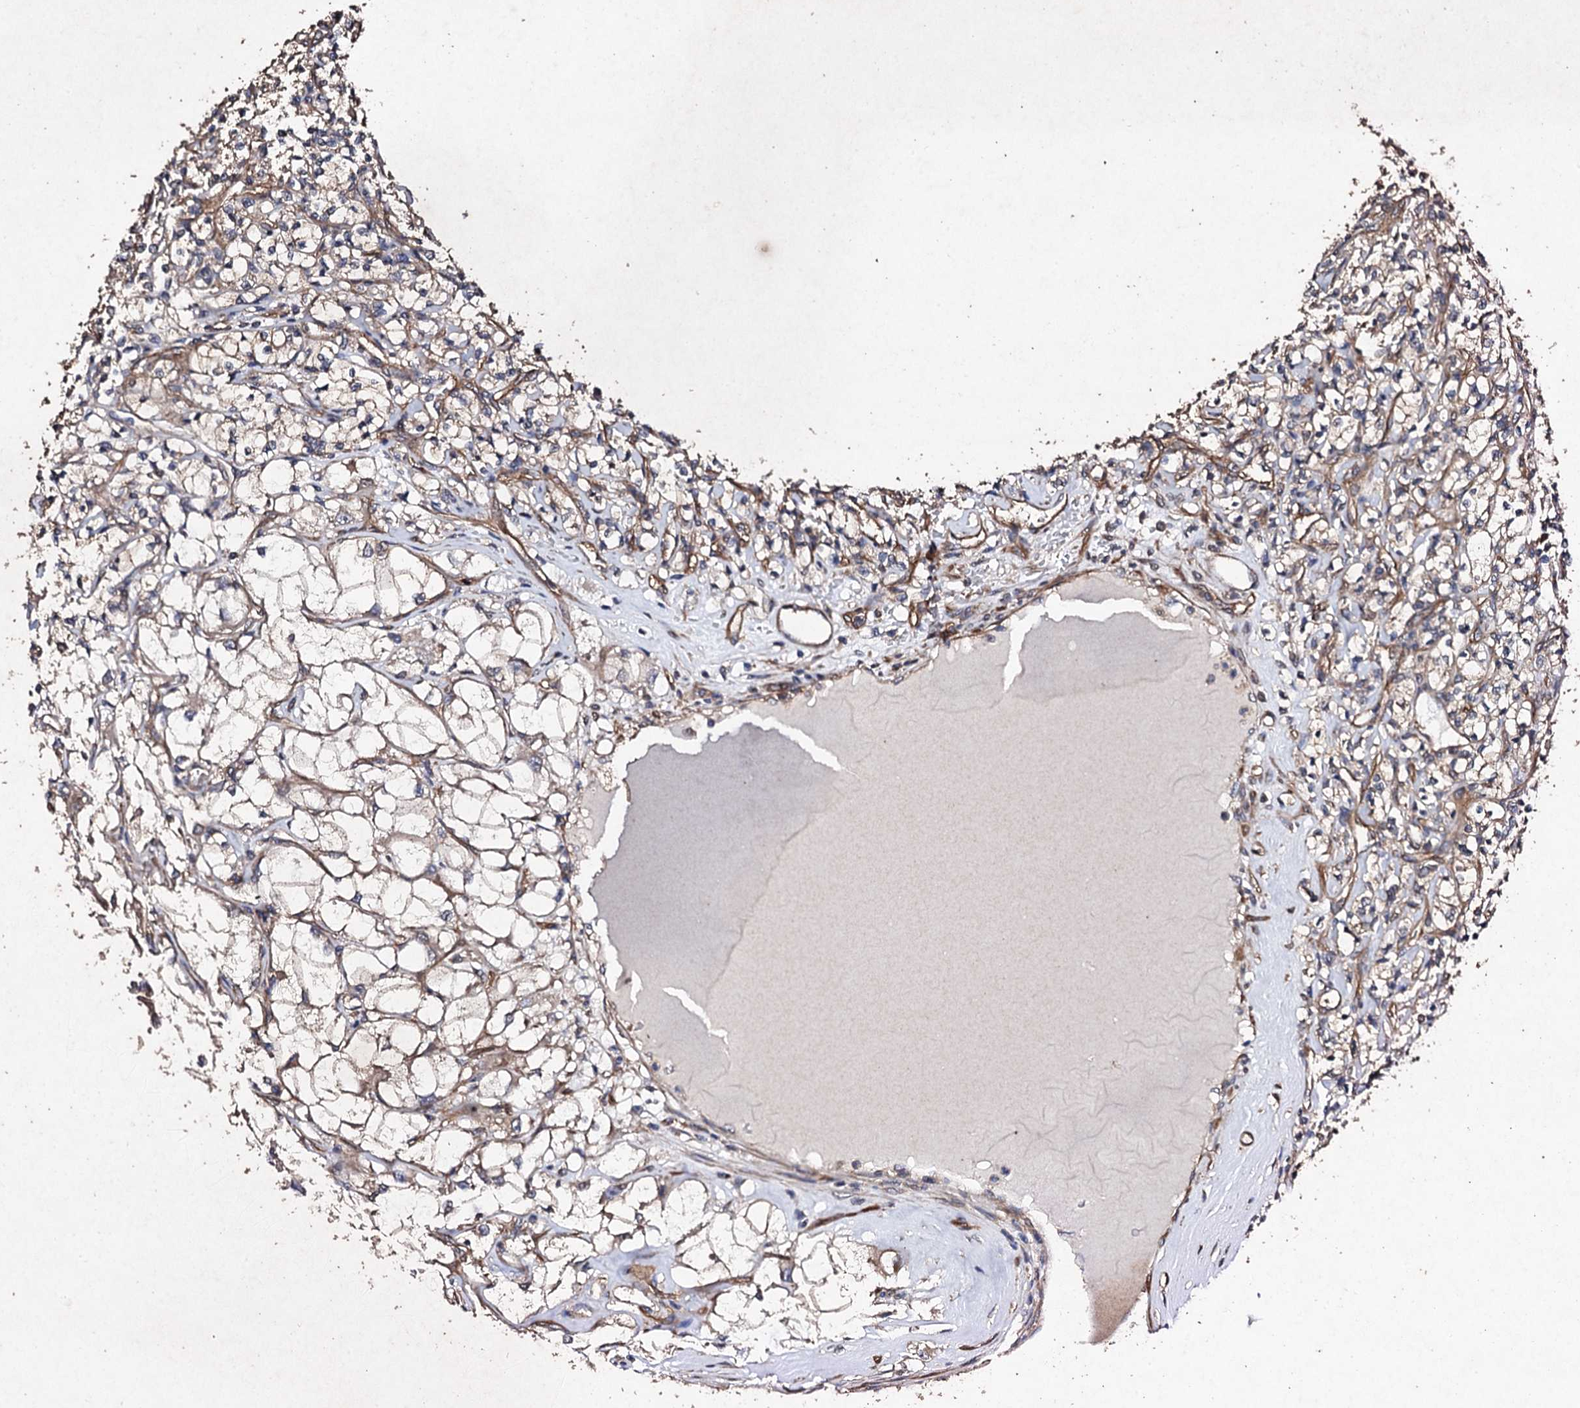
{"staining": {"intensity": "moderate", "quantity": ">75%", "location": "cytoplasmic/membranous"}, "tissue": "renal cancer", "cell_type": "Tumor cells", "image_type": "cancer", "snomed": [{"axis": "morphology", "description": "Adenocarcinoma, NOS"}, {"axis": "topography", "description": "Kidney"}], "caption": "Renal cancer (adenocarcinoma) stained for a protein shows moderate cytoplasmic/membranous positivity in tumor cells. Immunohistochemistry (ihc) stains the protein of interest in brown and the nuclei are stained blue.", "gene": "MOCOS", "patient": {"sex": "female", "age": 69}}